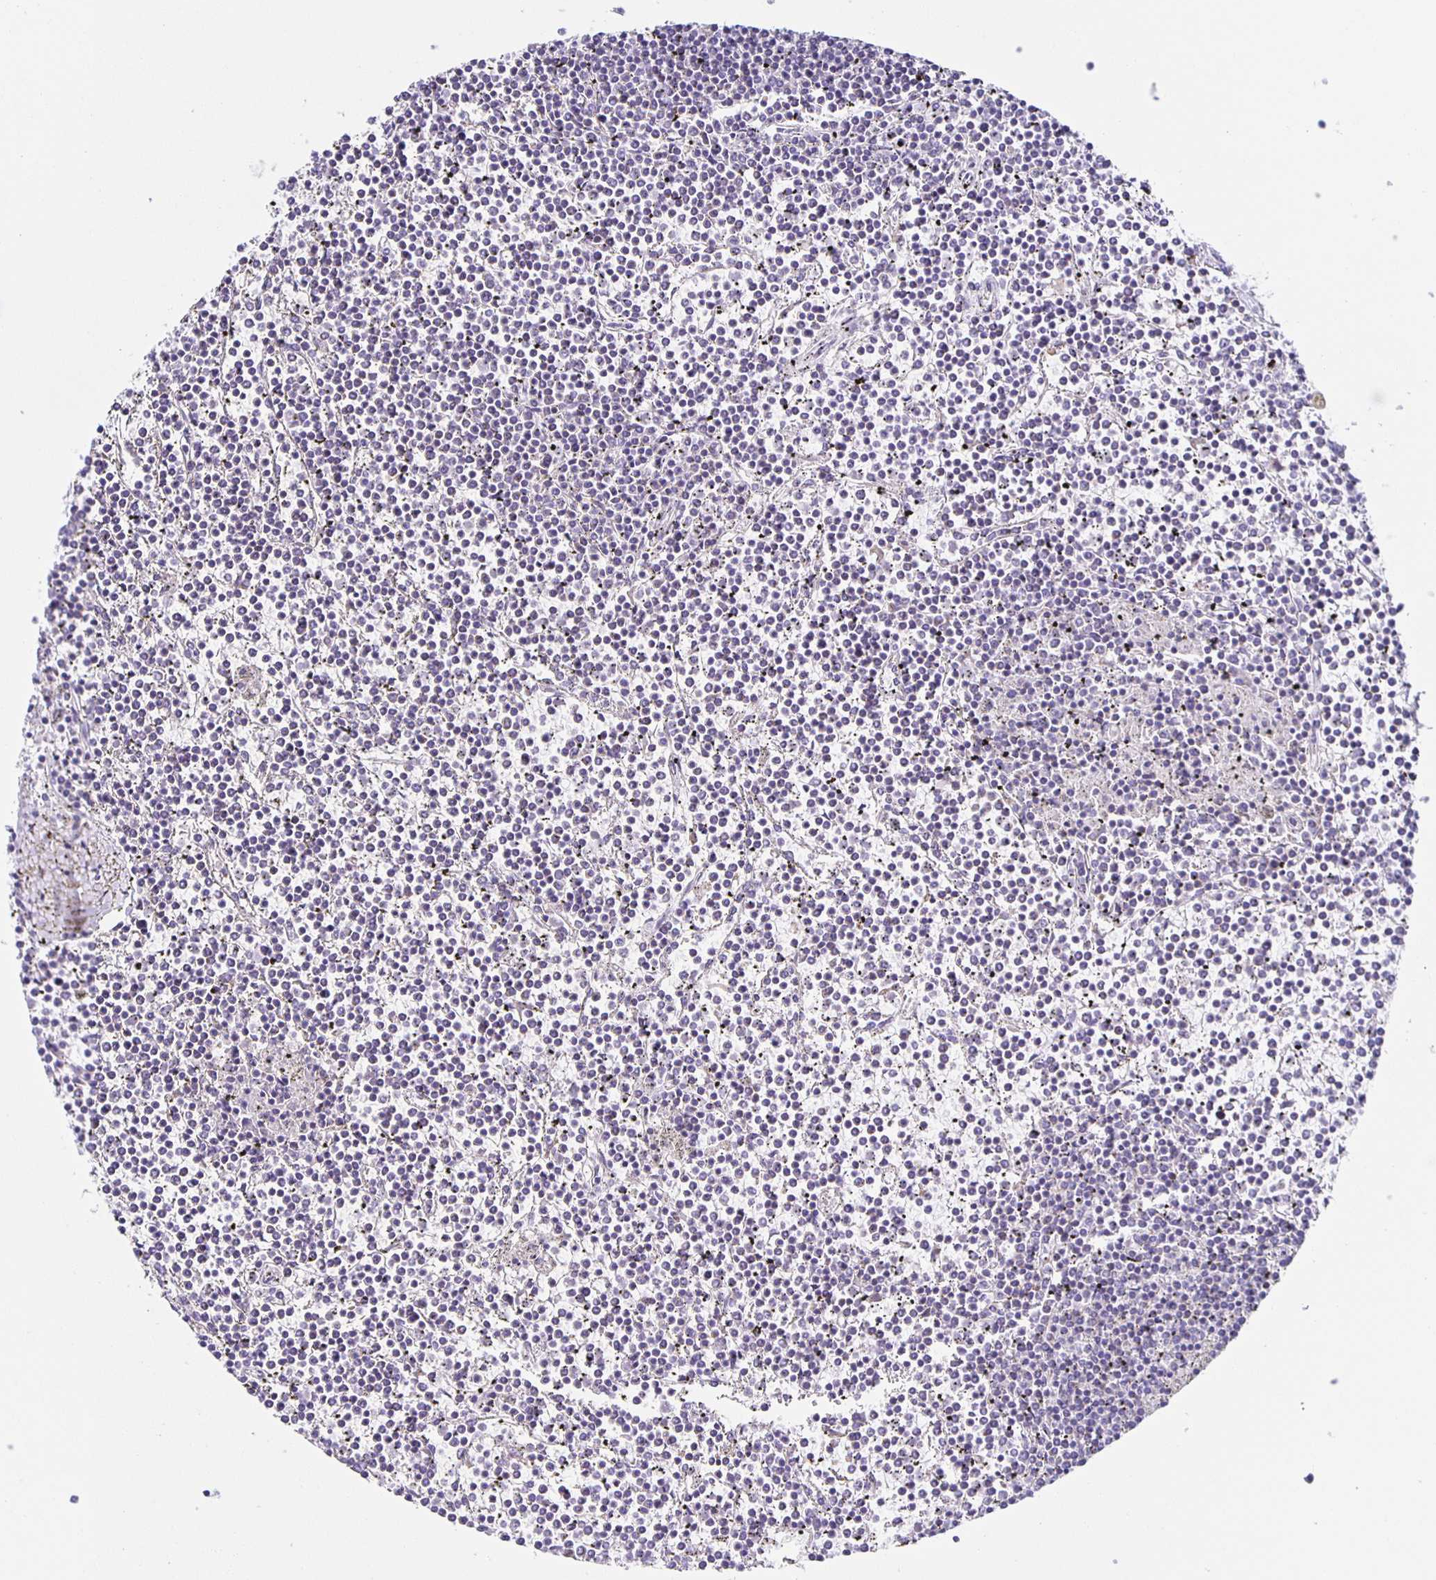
{"staining": {"intensity": "negative", "quantity": "none", "location": "none"}, "tissue": "lymphoma", "cell_type": "Tumor cells", "image_type": "cancer", "snomed": [{"axis": "morphology", "description": "Malignant lymphoma, non-Hodgkin's type, Low grade"}, {"axis": "topography", "description": "Spleen"}], "caption": "A high-resolution histopathology image shows immunohistochemistry (IHC) staining of low-grade malignant lymphoma, non-Hodgkin's type, which shows no significant positivity in tumor cells. Nuclei are stained in blue.", "gene": "AQP6", "patient": {"sex": "female", "age": 19}}